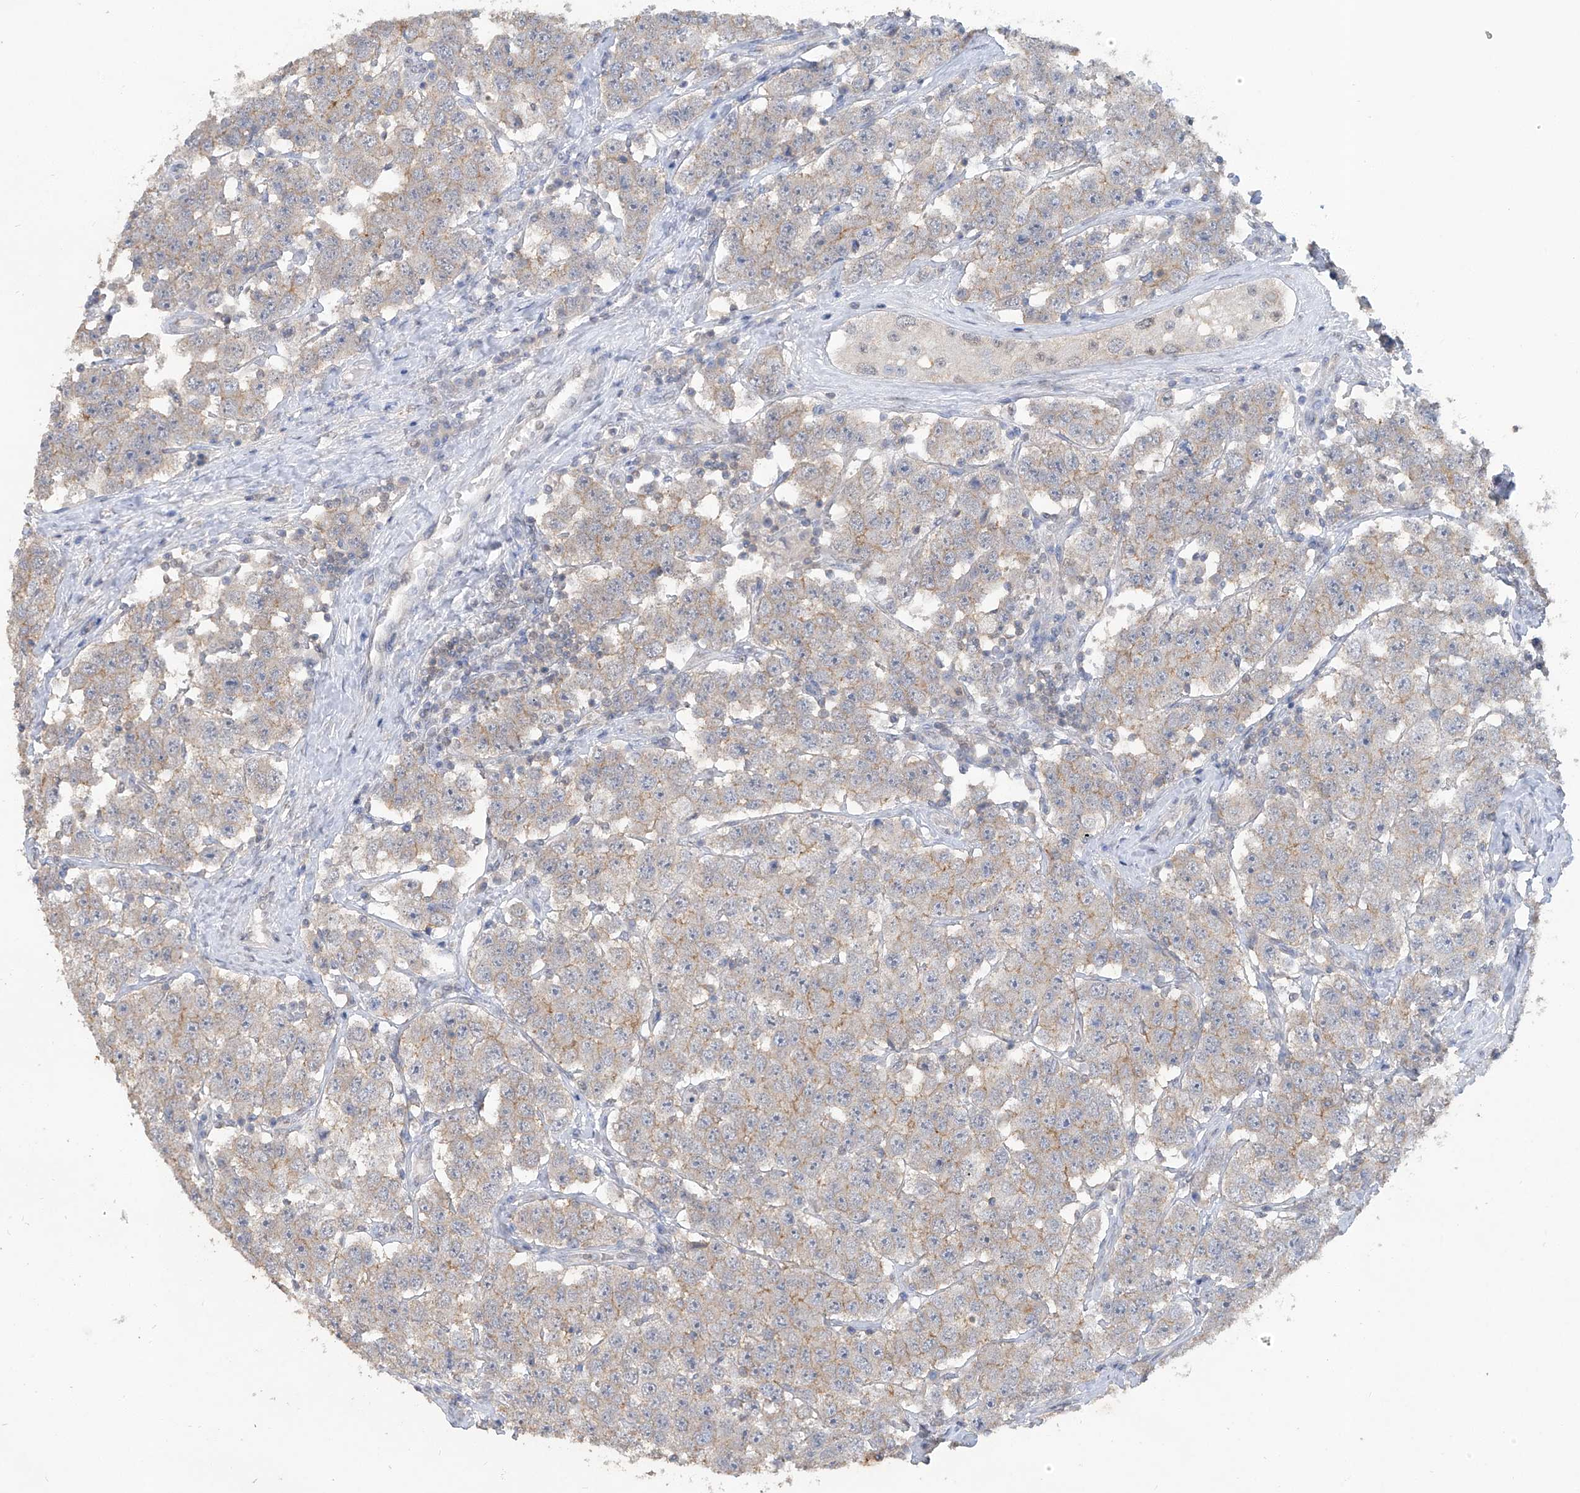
{"staining": {"intensity": "moderate", "quantity": "25%-75%", "location": "cytoplasmic/membranous"}, "tissue": "testis cancer", "cell_type": "Tumor cells", "image_type": "cancer", "snomed": [{"axis": "morphology", "description": "Seminoma, NOS"}, {"axis": "topography", "description": "Testis"}], "caption": "This photomicrograph shows IHC staining of human testis cancer, with medium moderate cytoplasmic/membranous expression in about 25%-75% of tumor cells.", "gene": "HAS3", "patient": {"sex": "male", "age": 28}}